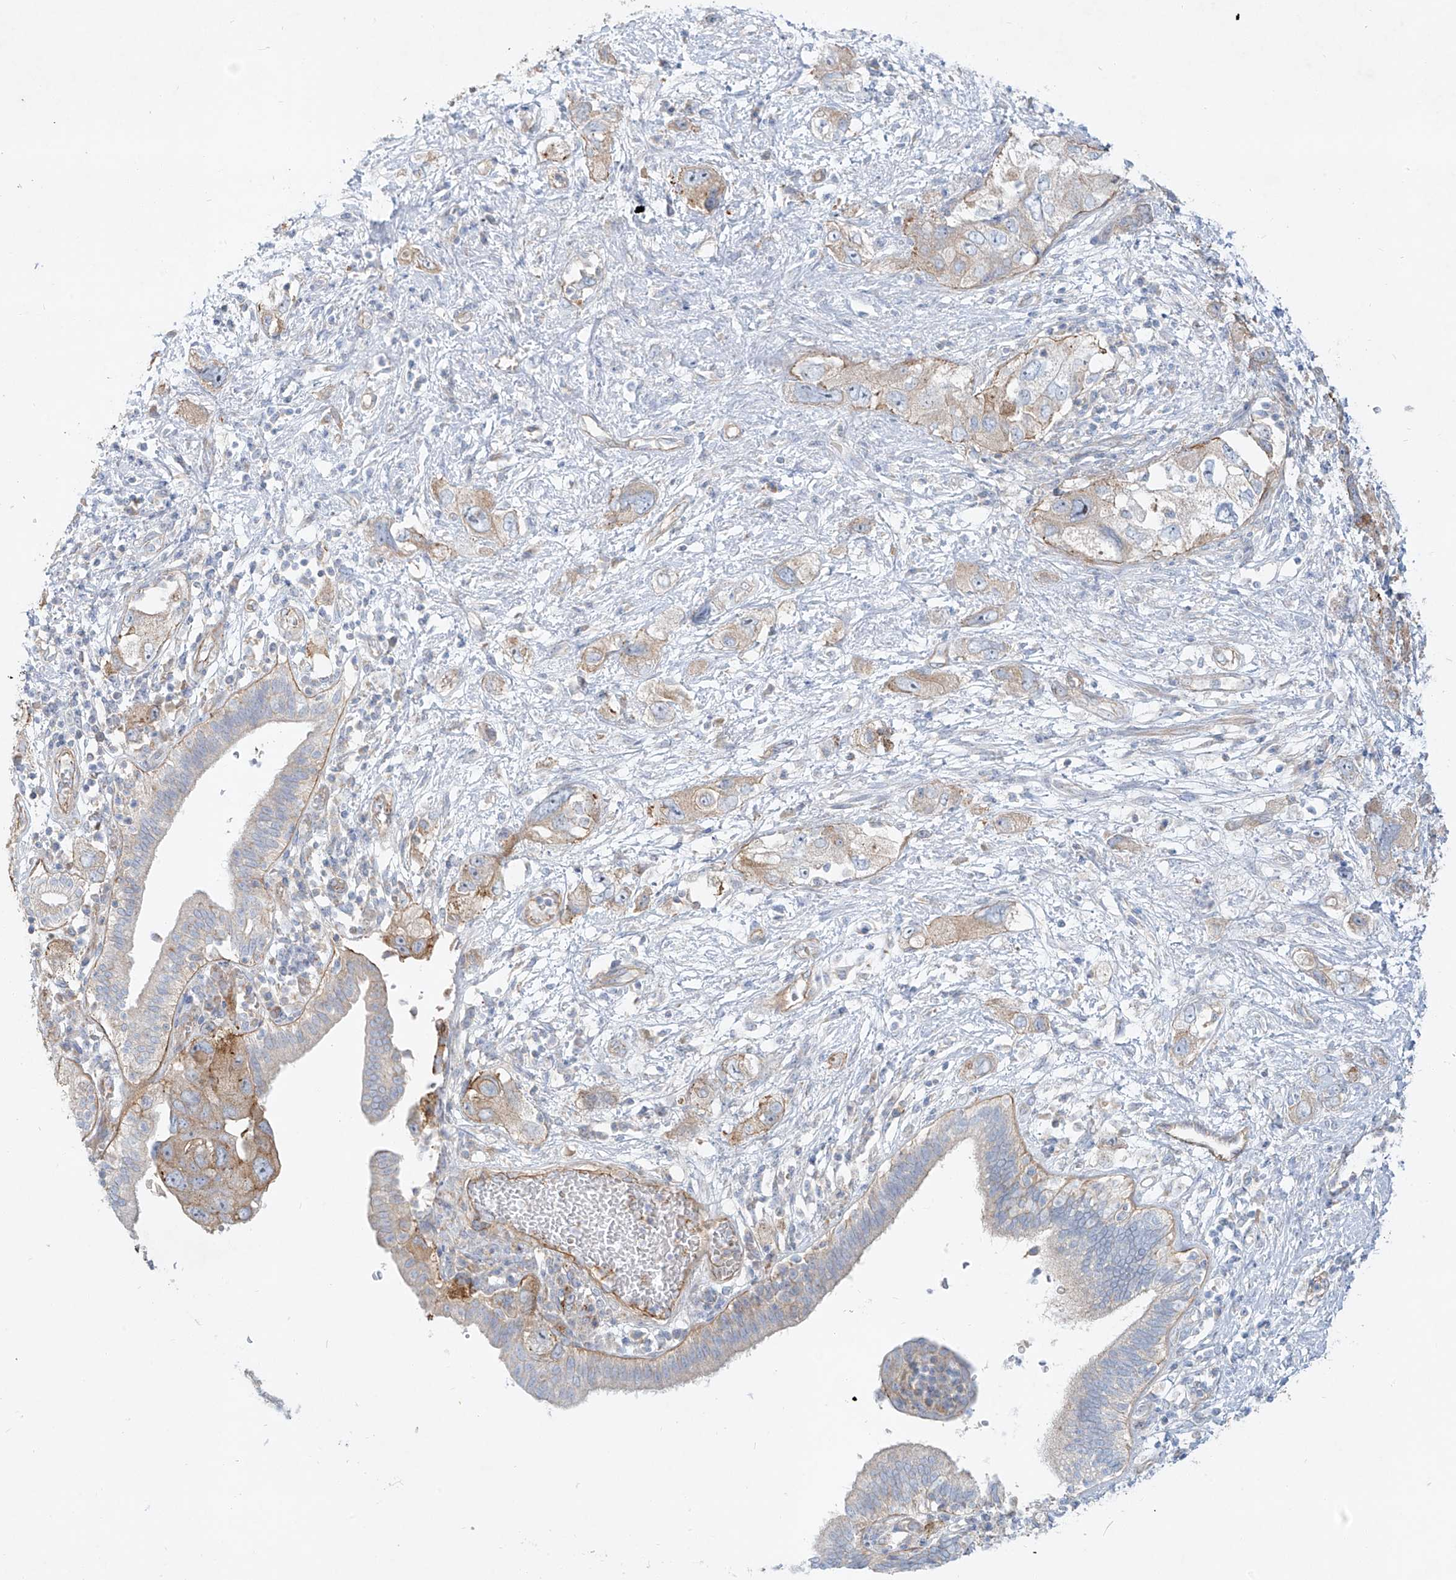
{"staining": {"intensity": "moderate", "quantity": "<25%", "location": "cytoplasmic/membranous"}, "tissue": "pancreatic cancer", "cell_type": "Tumor cells", "image_type": "cancer", "snomed": [{"axis": "morphology", "description": "Adenocarcinoma, NOS"}, {"axis": "topography", "description": "Pancreas"}], "caption": "A high-resolution photomicrograph shows IHC staining of pancreatic adenocarcinoma, which displays moderate cytoplasmic/membranous expression in about <25% of tumor cells.", "gene": "AJM1", "patient": {"sex": "female", "age": 73}}